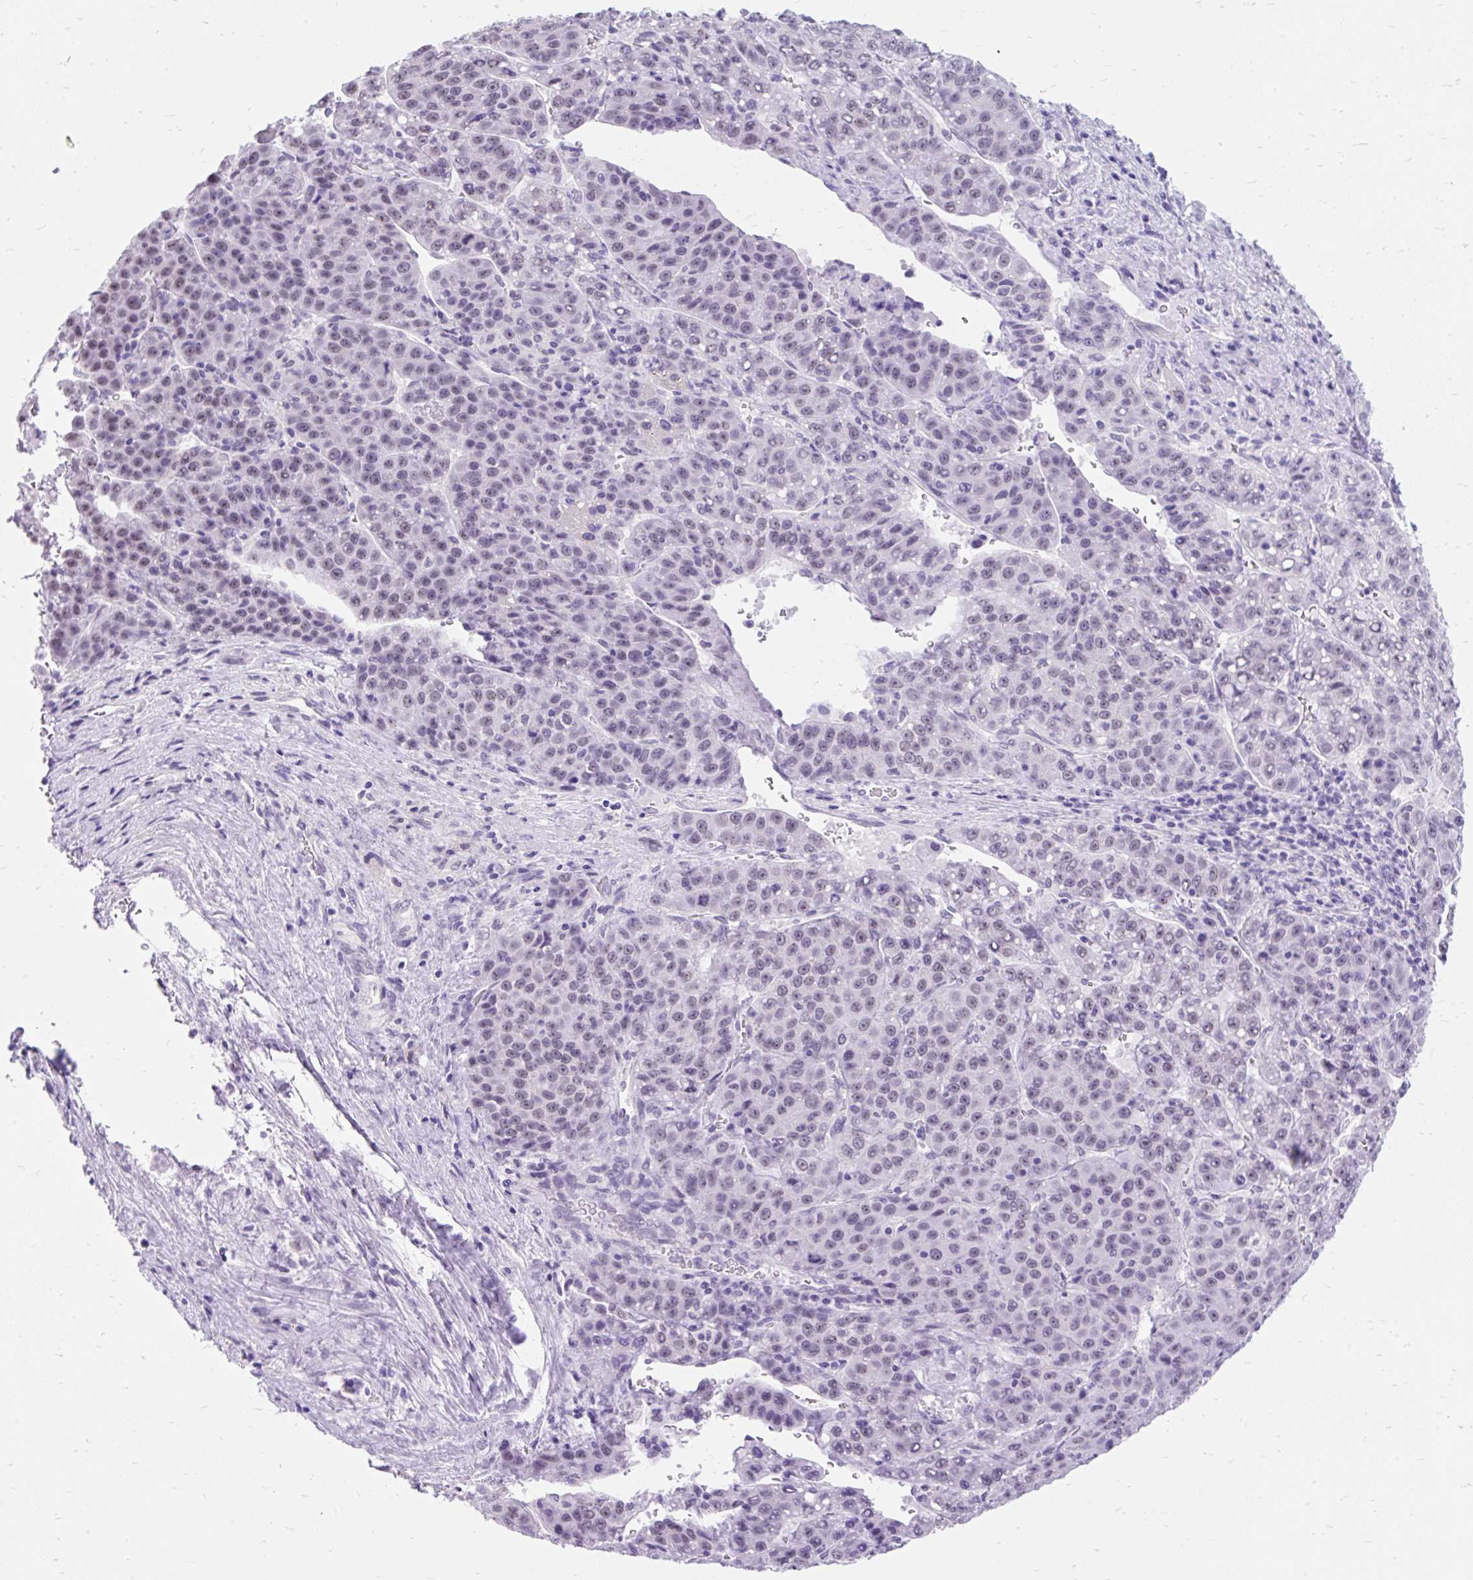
{"staining": {"intensity": "weak", "quantity": "<25%", "location": "nuclear"}, "tissue": "liver cancer", "cell_type": "Tumor cells", "image_type": "cancer", "snomed": [{"axis": "morphology", "description": "Carcinoma, Hepatocellular, NOS"}, {"axis": "topography", "description": "Liver"}], "caption": "Micrograph shows no significant protein expression in tumor cells of hepatocellular carcinoma (liver).", "gene": "SCGB1A1", "patient": {"sex": "female", "age": 53}}